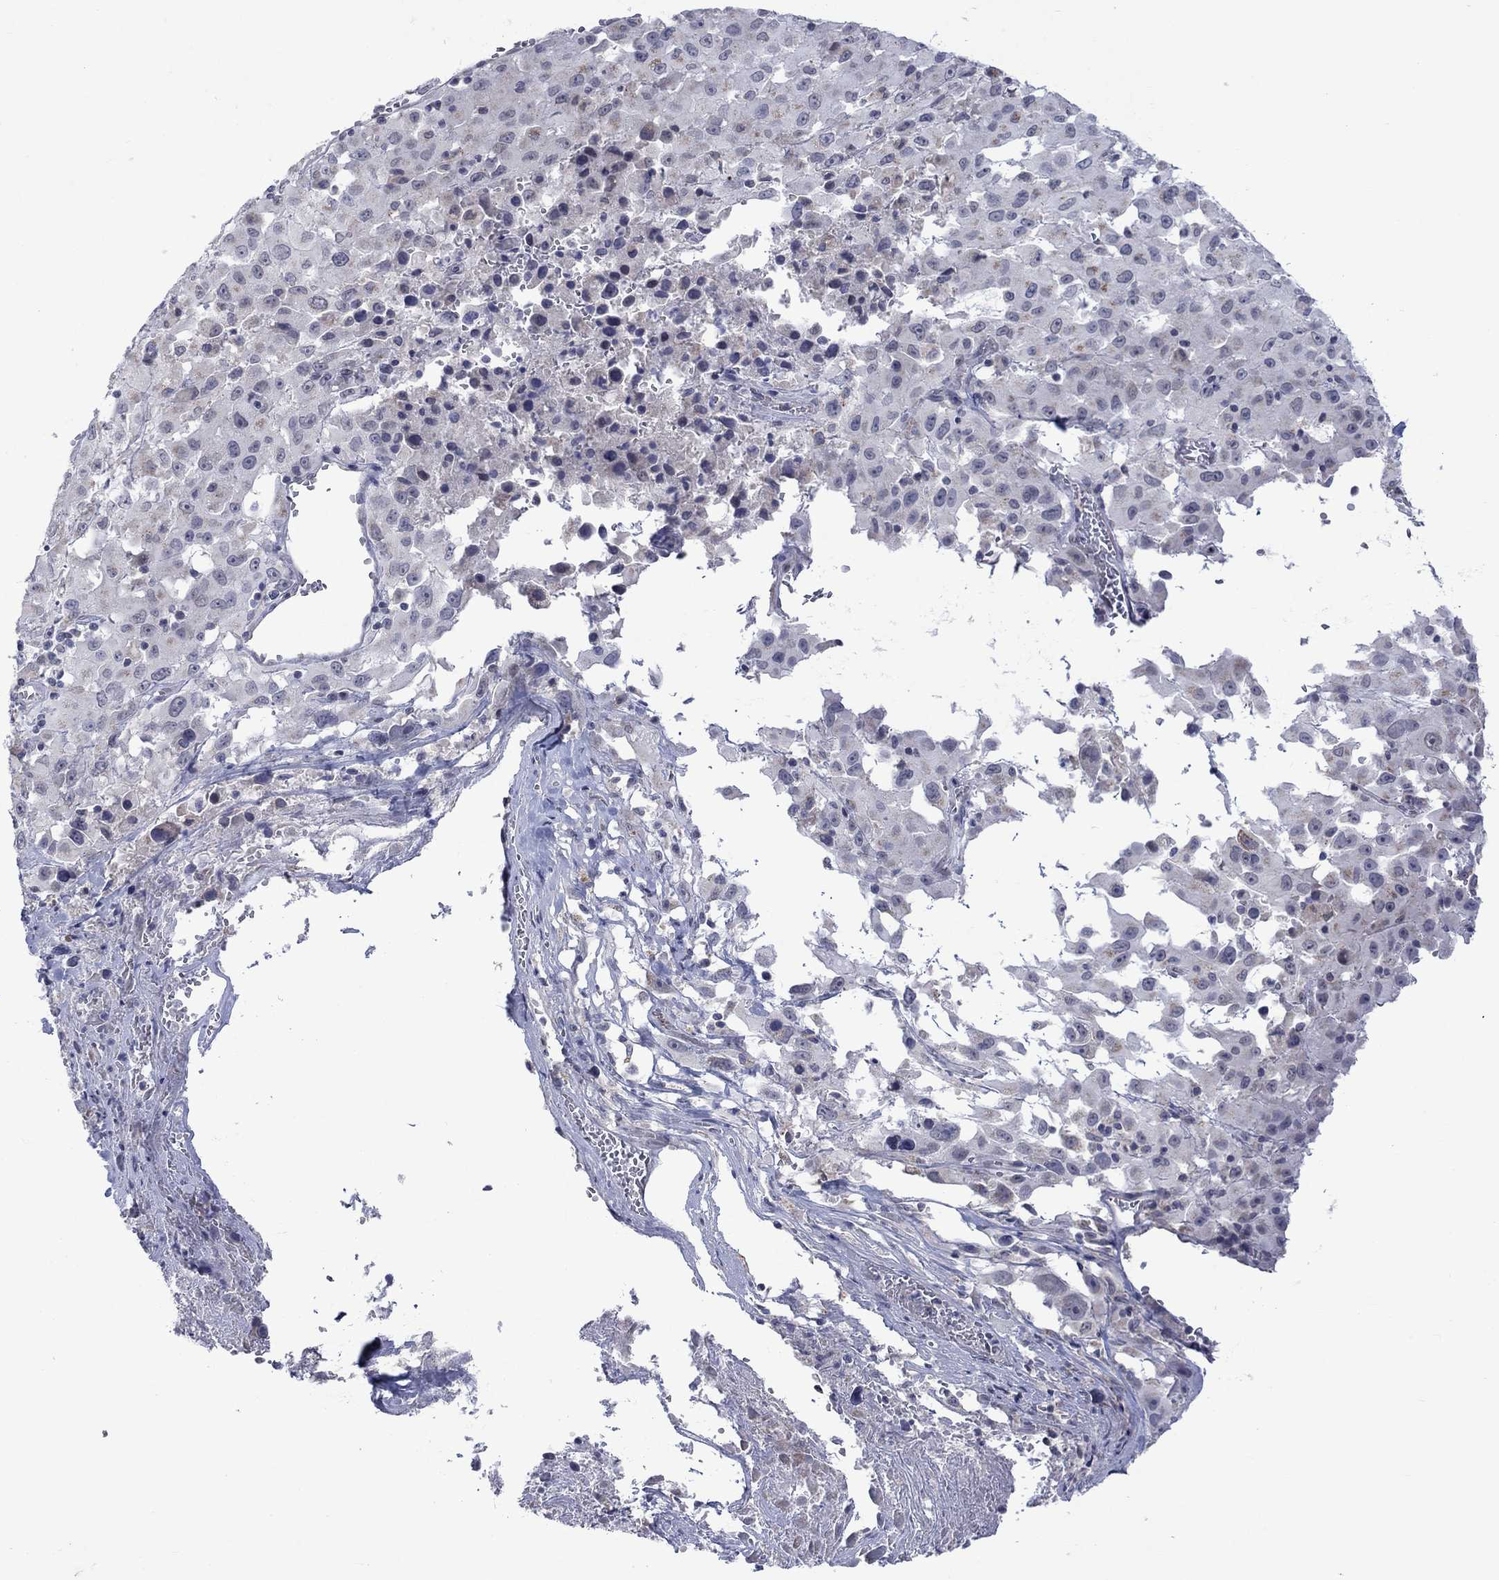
{"staining": {"intensity": "negative", "quantity": "none", "location": "none"}, "tissue": "melanoma", "cell_type": "Tumor cells", "image_type": "cancer", "snomed": [{"axis": "morphology", "description": "Malignant melanoma, Metastatic site"}, {"axis": "topography", "description": "Lymph node"}], "caption": "Protein analysis of malignant melanoma (metastatic site) displays no significant positivity in tumor cells.", "gene": "KCNJ16", "patient": {"sex": "male", "age": 50}}